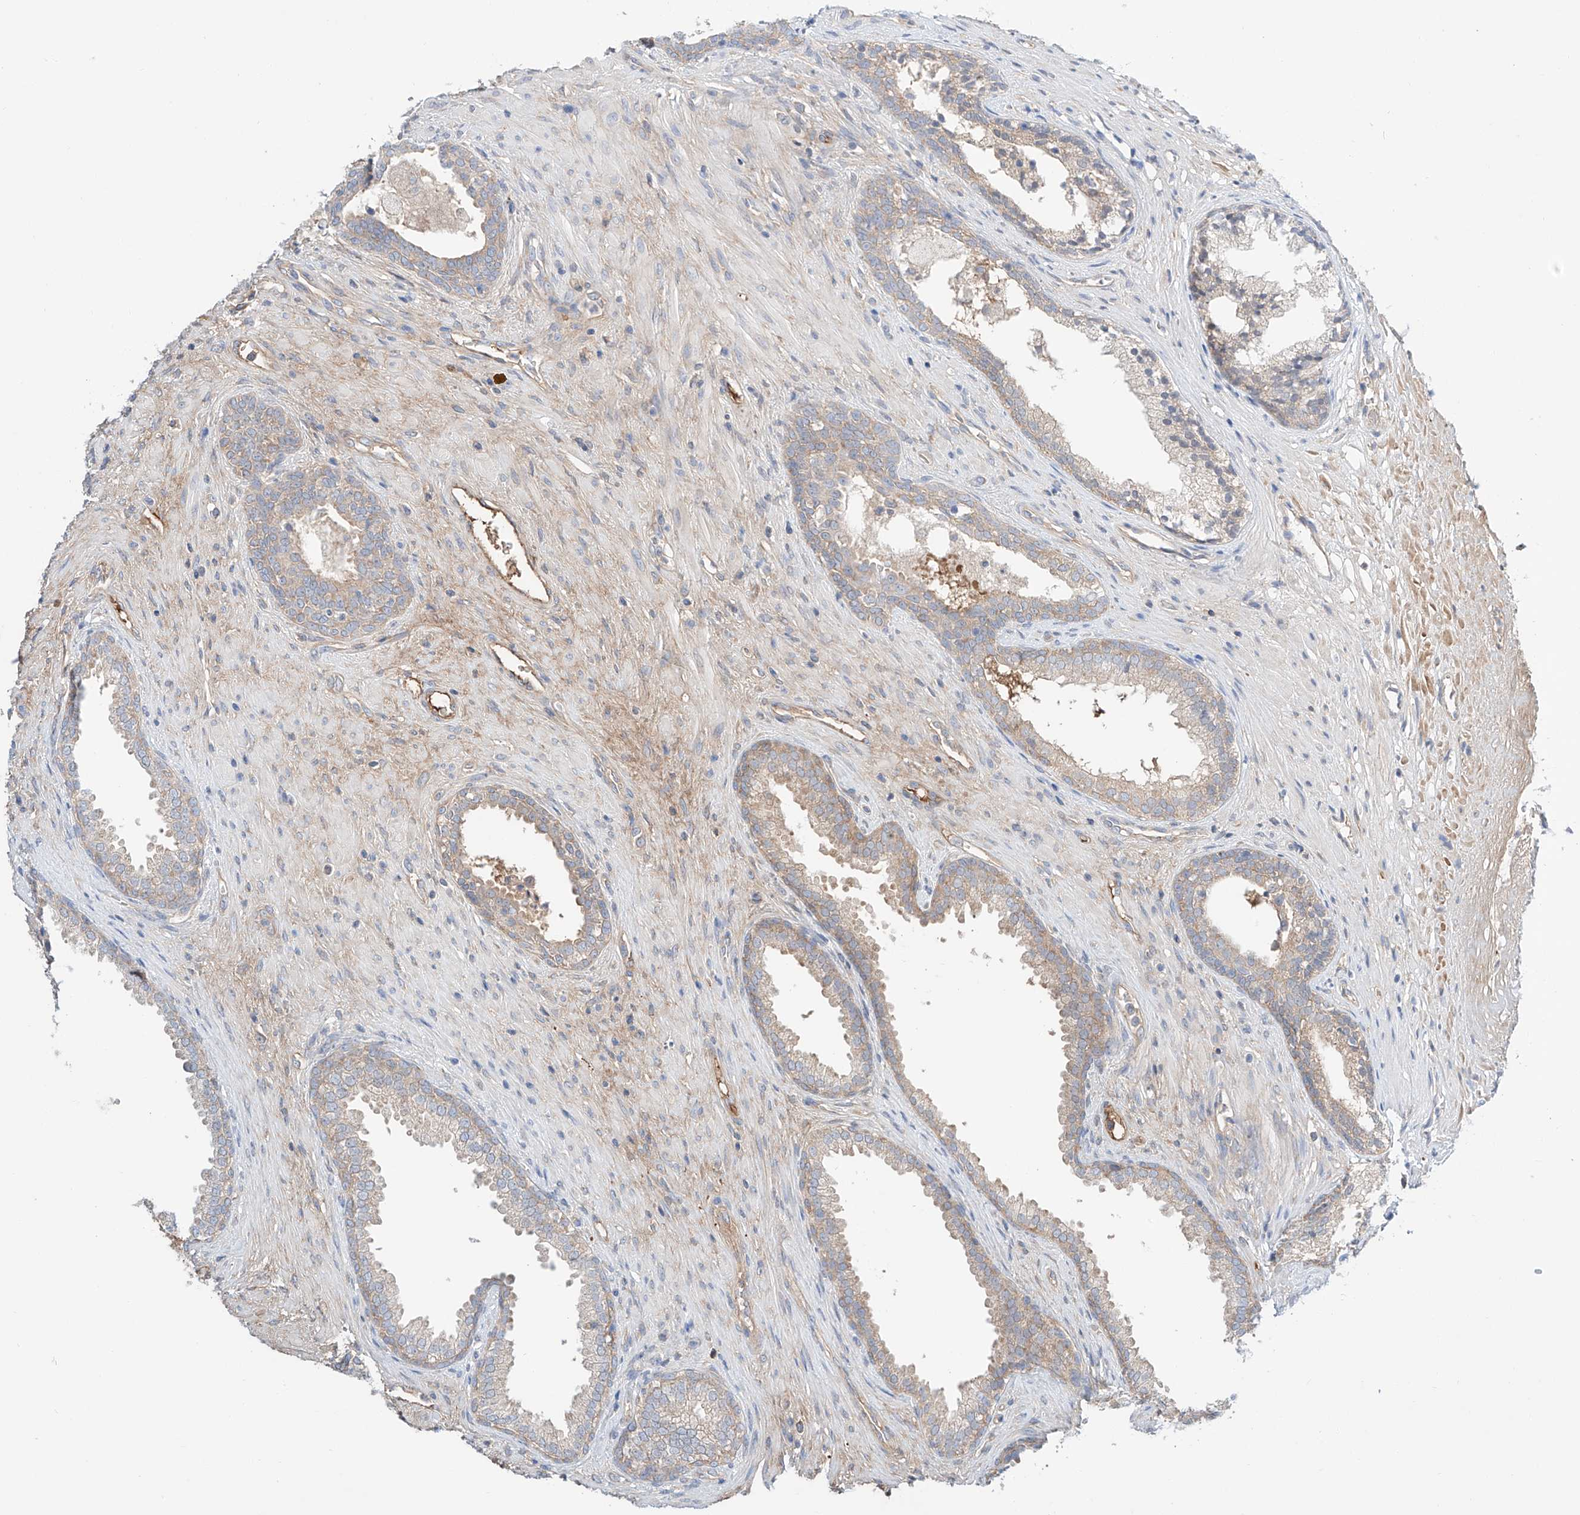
{"staining": {"intensity": "weak", "quantity": ">75%", "location": "cytoplasmic/membranous"}, "tissue": "prostate", "cell_type": "Glandular cells", "image_type": "normal", "snomed": [{"axis": "morphology", "description": "Normal tissue, NOS"}, {"axis": "topography", "description": "Prostate"}], "caption": "Brown immunohistochemical staining in unremarkable human prostate shows weak cytoplasmic/membranous staining in about >75% of glandular cells.", "gene": "PGGT1B", "patient": {"sex": "male", "age": 76}}